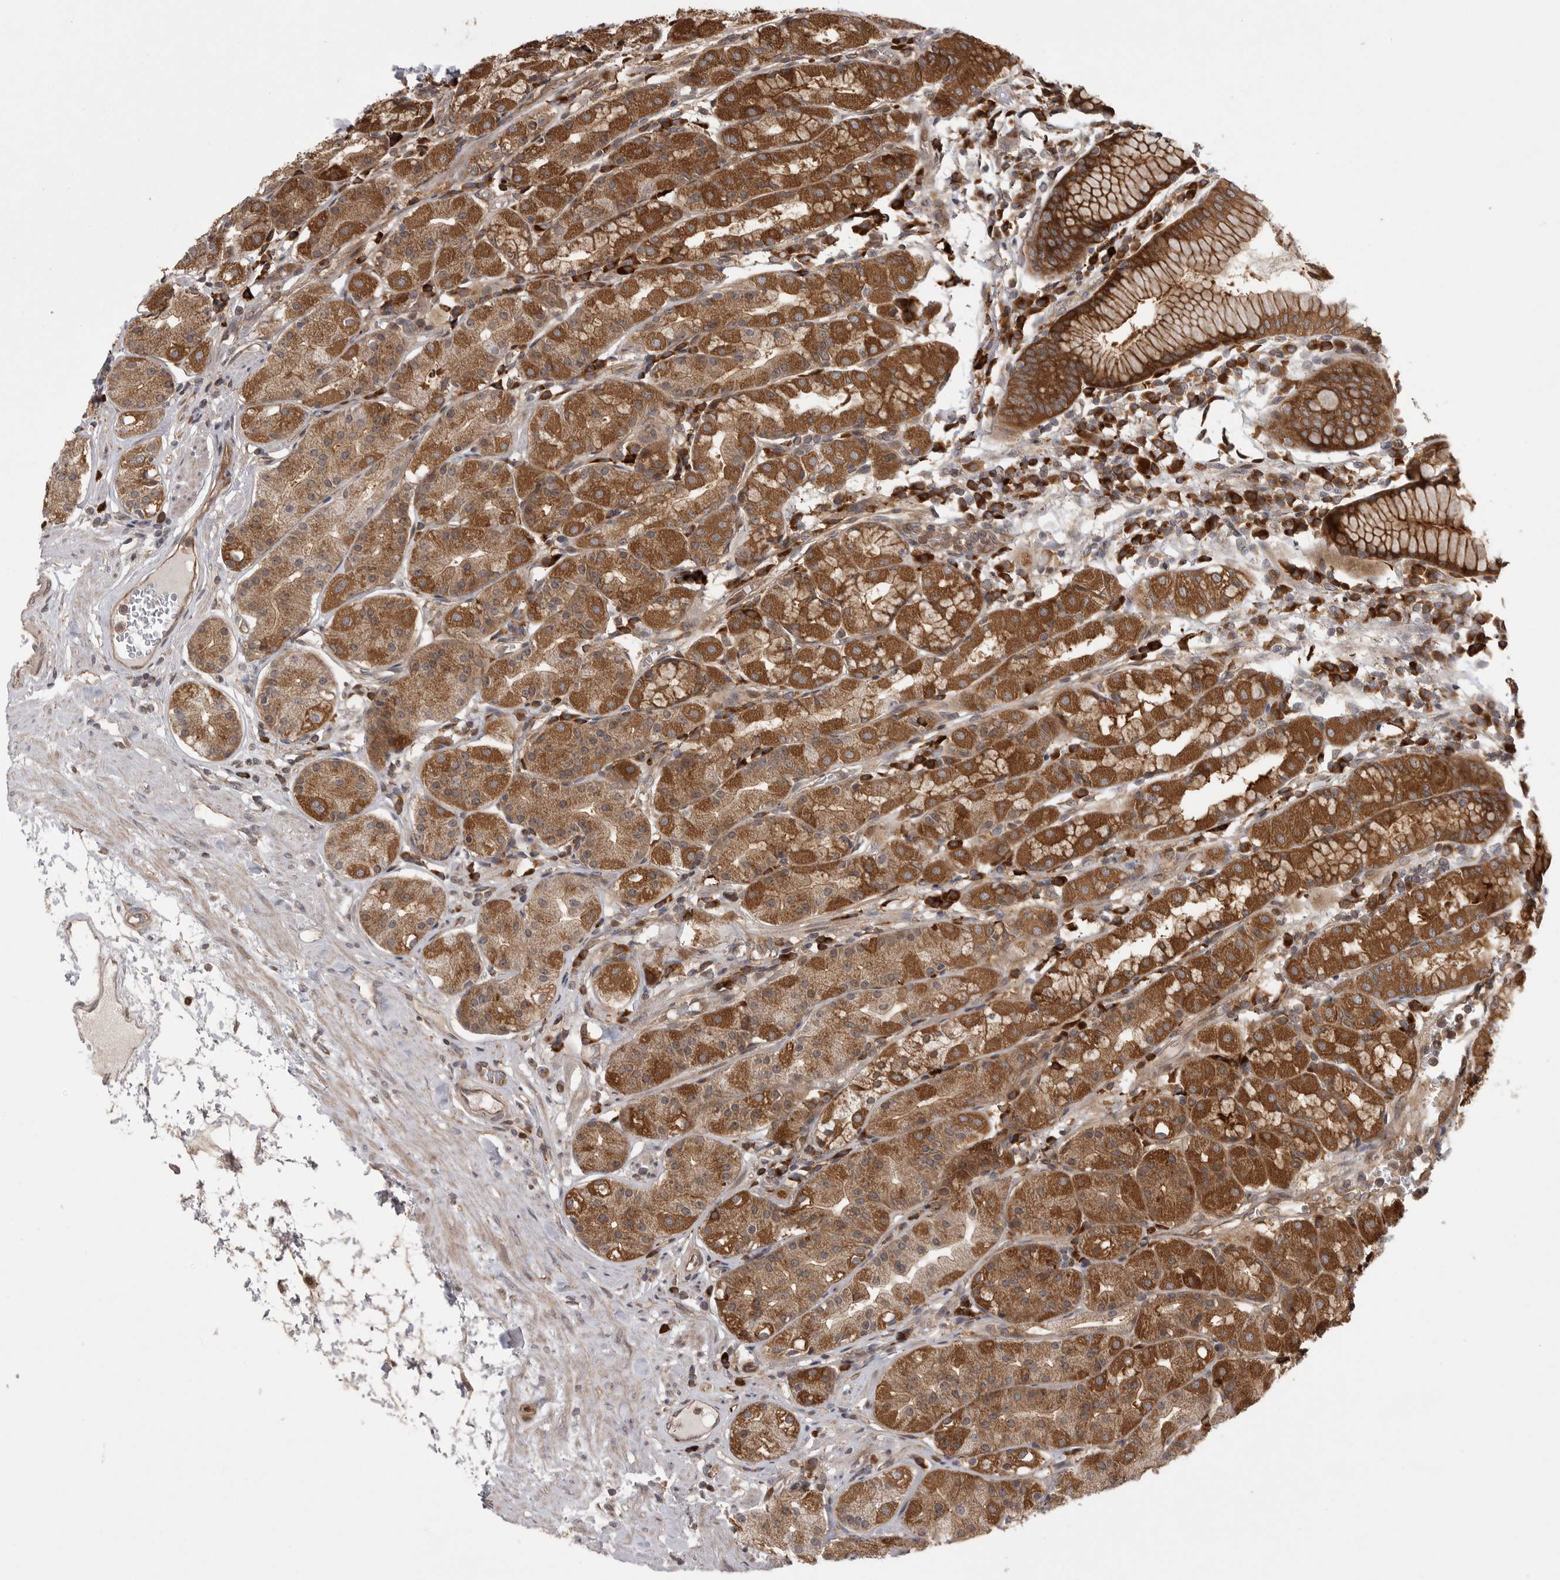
{"staining": {"intensity": "moderate", "quantity": ">75%", "location": "cytoplasmic/membranous"}, "tissue": "stomach", "cell_type": "Glandular cells", "image_type": "normal", "snomed": [{"axis": "morphology", "description": "Normal tissue, NOS"}, {"axis": "topography", "description": "Stomach, lower"}], "caption": "The immunohistochemical stain shows moderate cytoplasmic/membranous positivity in glandular cells of benign stomach.", "gene": "OXR1", "patient": {"sex": "female", "age": 56}}